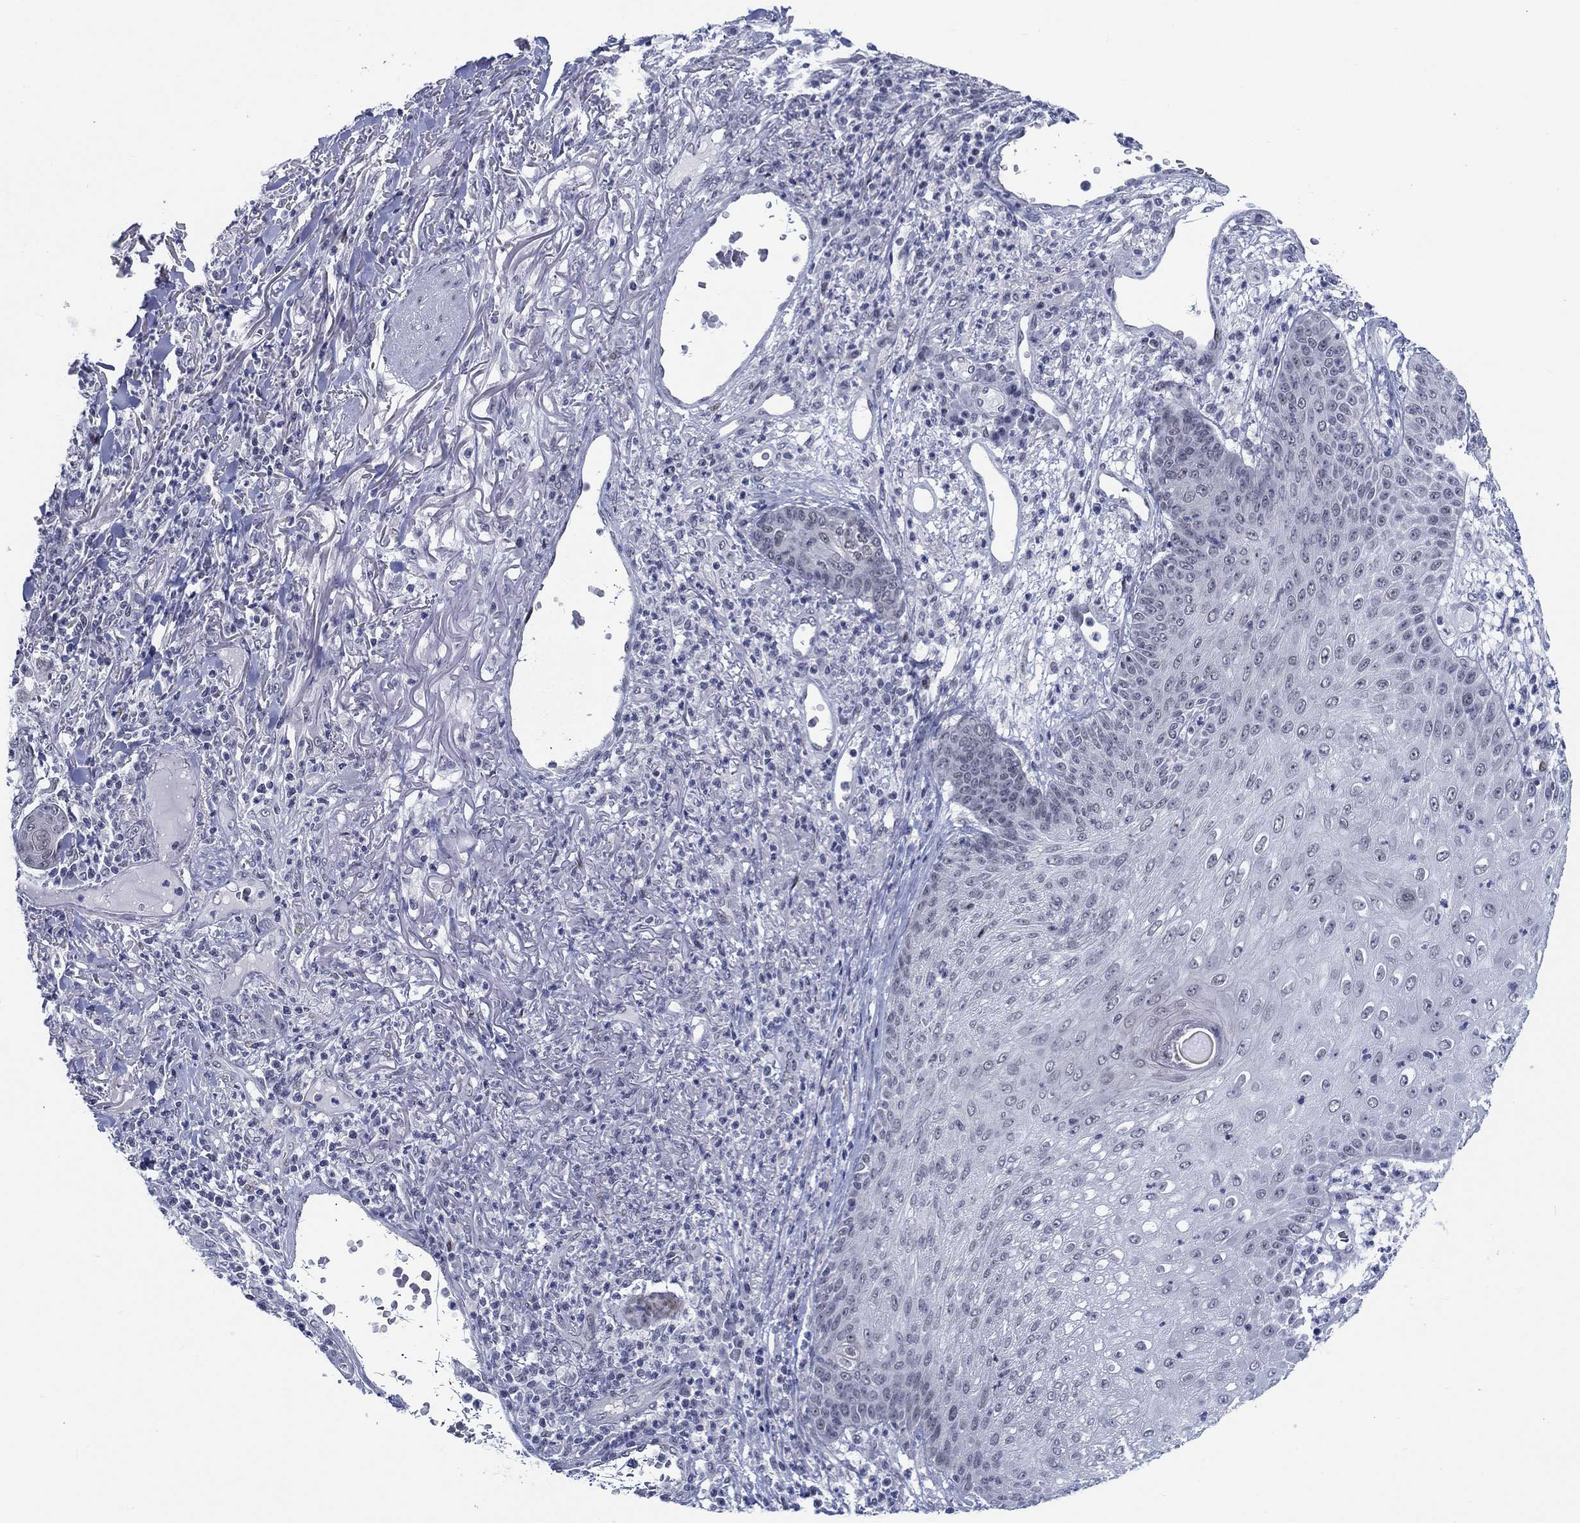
{"staining": {"intensity": "negative", "quantity": "none", "location": "none"}, "tissue": "skin cancer", "cell_type": "Tumor cells", "image_type": "cancer", "snomed": [{"axis": "morphology", "description": "Squamous cell carcinoma, NOS"}, {"axis": "topography", "description": "Skin"}], "caption": "A micrograph of skin cancer stained for a protein demonstrates no brown staining in tumor cells. Brightfield microscopy of immunohistochemistry (IHC) stained with DAB (brown) and hematoxylin (blue), captured at high magnification.", "gene": "NEU3", "patient": {"sex": "male", "age": 82}}